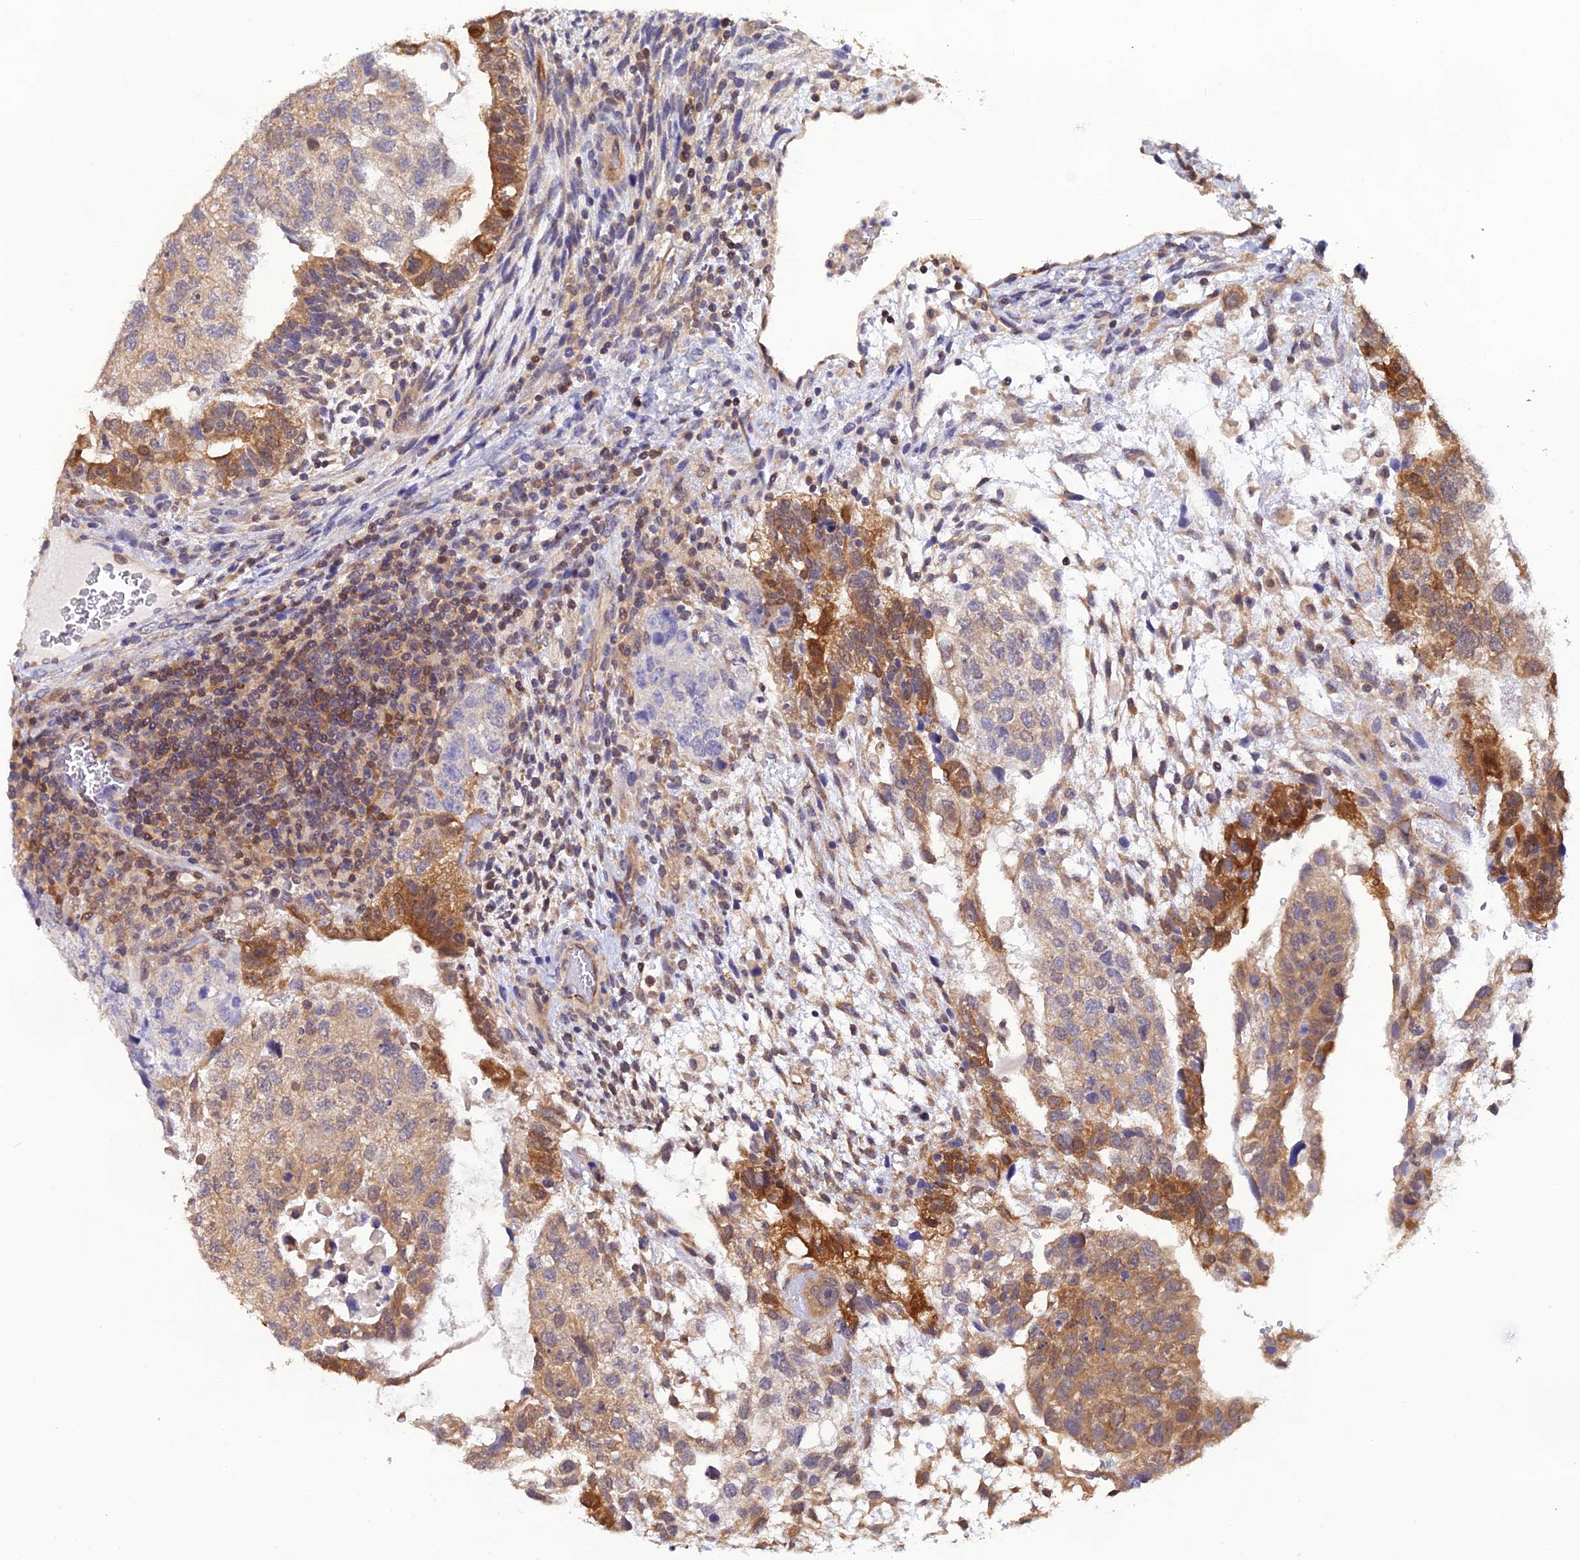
{"staining": {"intensity": "moderate", "quantity": "<25%", "location": "cytoplasmic/membranous"}, "tissue": "testis cancer", "cell_type": "Tumor cells", "image_type": "cancer", "snomed": [{"axis": "morphology", "description": "Normal tissue, NOS"}, {"axis": "morphology", "description": "Carcinoma, Embryonal, NOS"}, {"axis": "topography", "description": "Testis"}], "caption": "Immunohistochemical staining of human testis cancer reveals low levels of moderate cytoplasmic/membranous protein staining in about <25% of tumor cells.", "gene": "HINT1", "patient": {"sex": "male", "age": 36}}